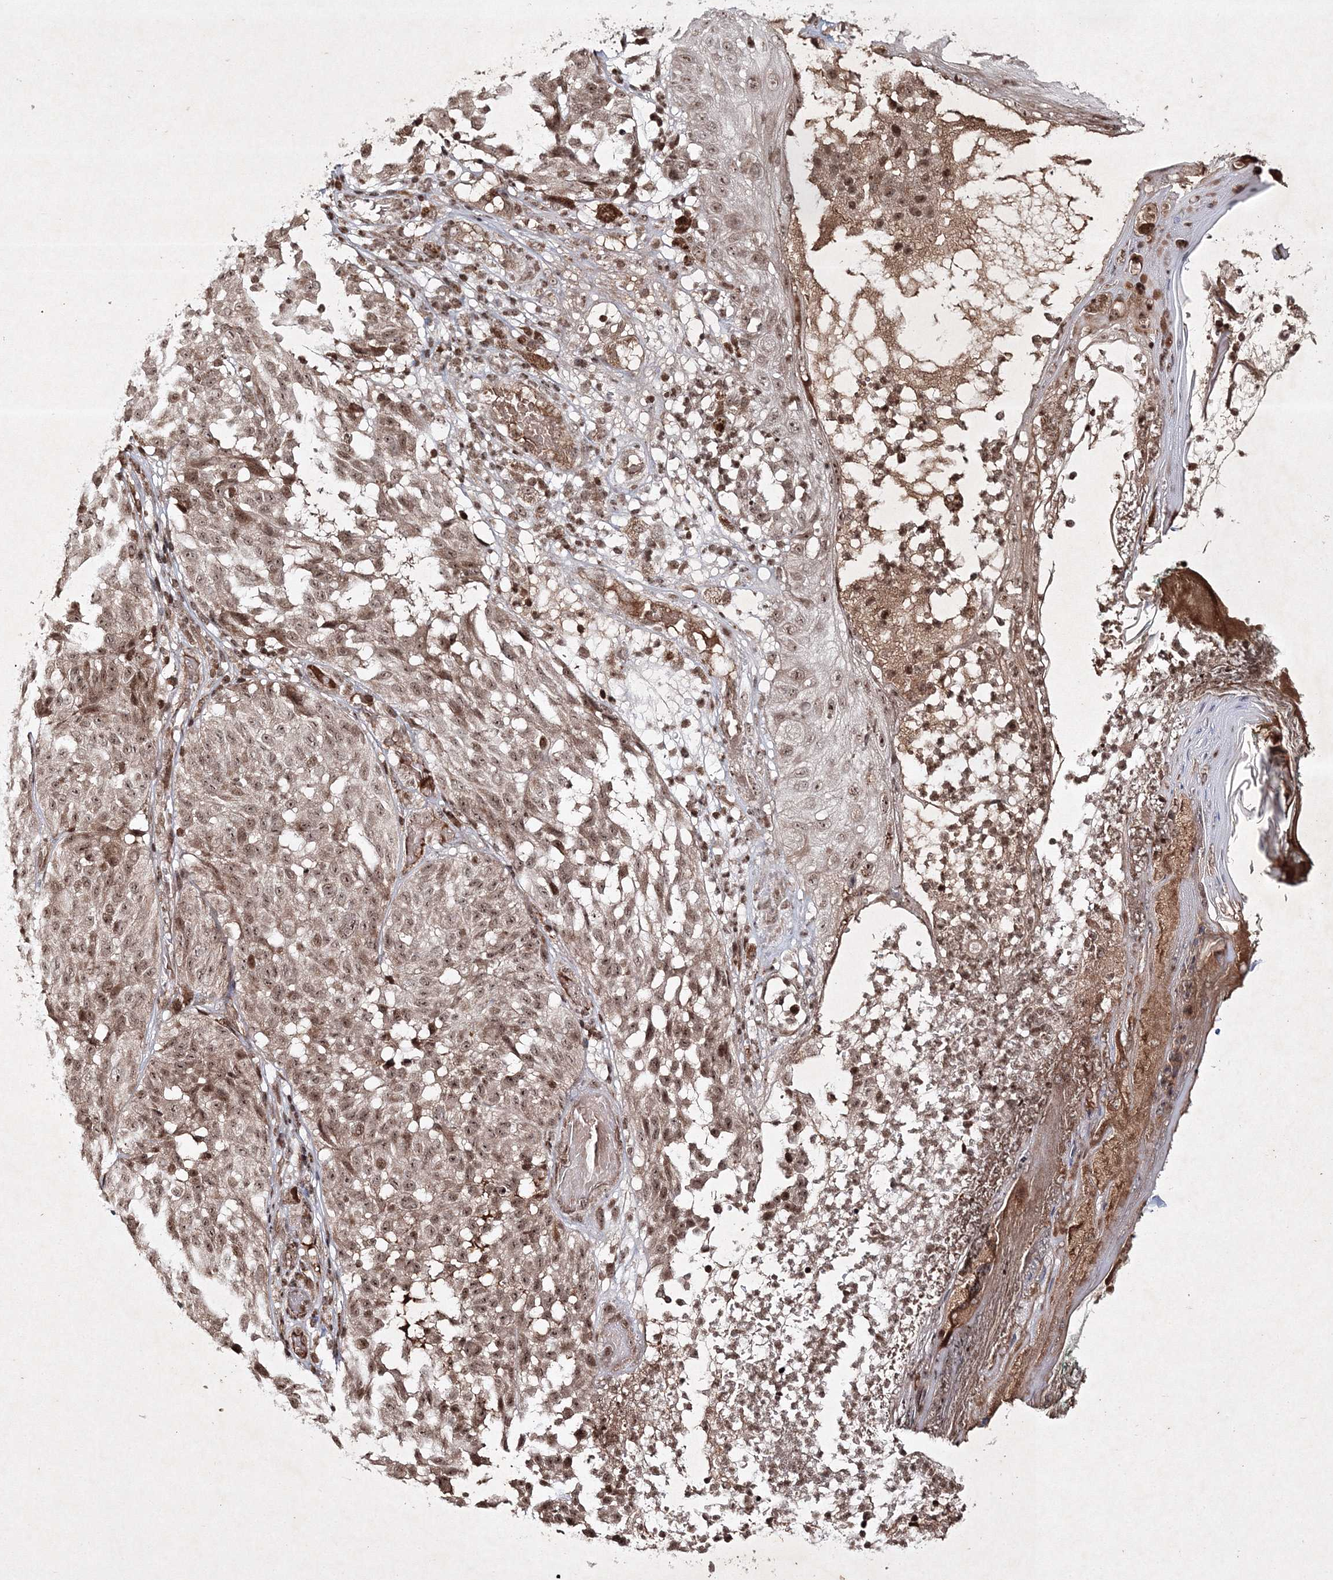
{"staining": {"intensity": "moderate", "quantity": ">75%", "location": "nuclear"}, "tissue": "melanoma", "cell_type": "Tumor cells", "image_type": "cancer", "snomed": [{"axis": "morphology", "description": "Malignant melanoma, NOS"}, {"axis": "topography", "description": "Skin"}], "caption": "DAB immunohistochemical staining of human melanoma shows moderate nuclear protein staining in approximately >75% of tumor cells.", "gene": "CARM1", "patient": {"sex": "female", "age": 46}}